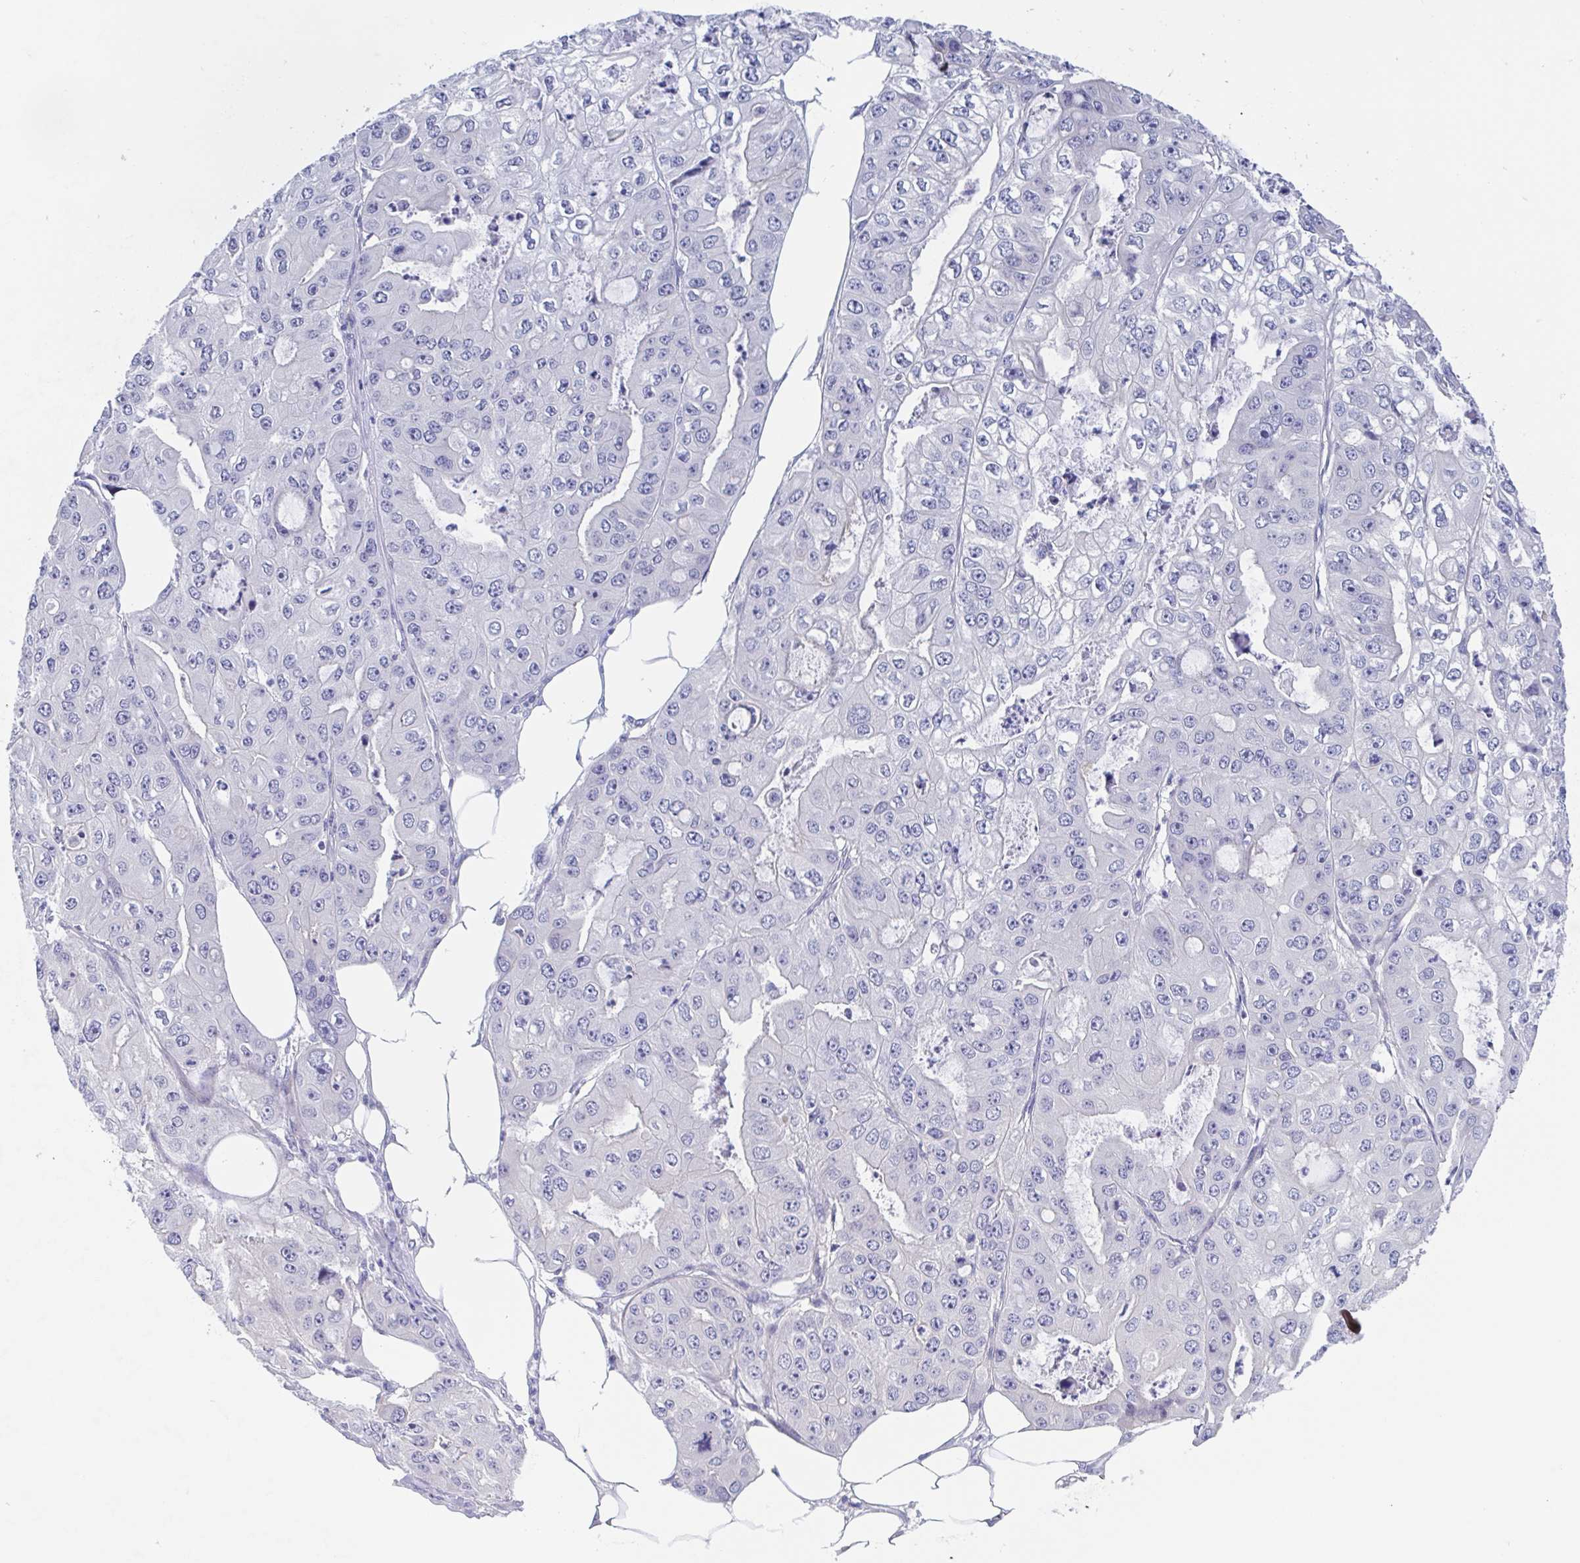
{"staining": {"intensity": "negative", "quantity": "none", "location": "none"}, "tissue": "ovarian cancer", "cell_type": "Tumor cells", "image_type": "cancer", "snomed": [{"axis": "morphology", "description": "Cystadenocarcinoma, serous, NOS"}, {"axis": "topography", "description": "Ovary"}], "caption": "Immunohistochemistry (IHC) of serous cystadenocarcinoma (ovarian) reveals no expression in tumor cells.", "gene": "TEX12", "patient": {"sex": "female", "age": 56}}